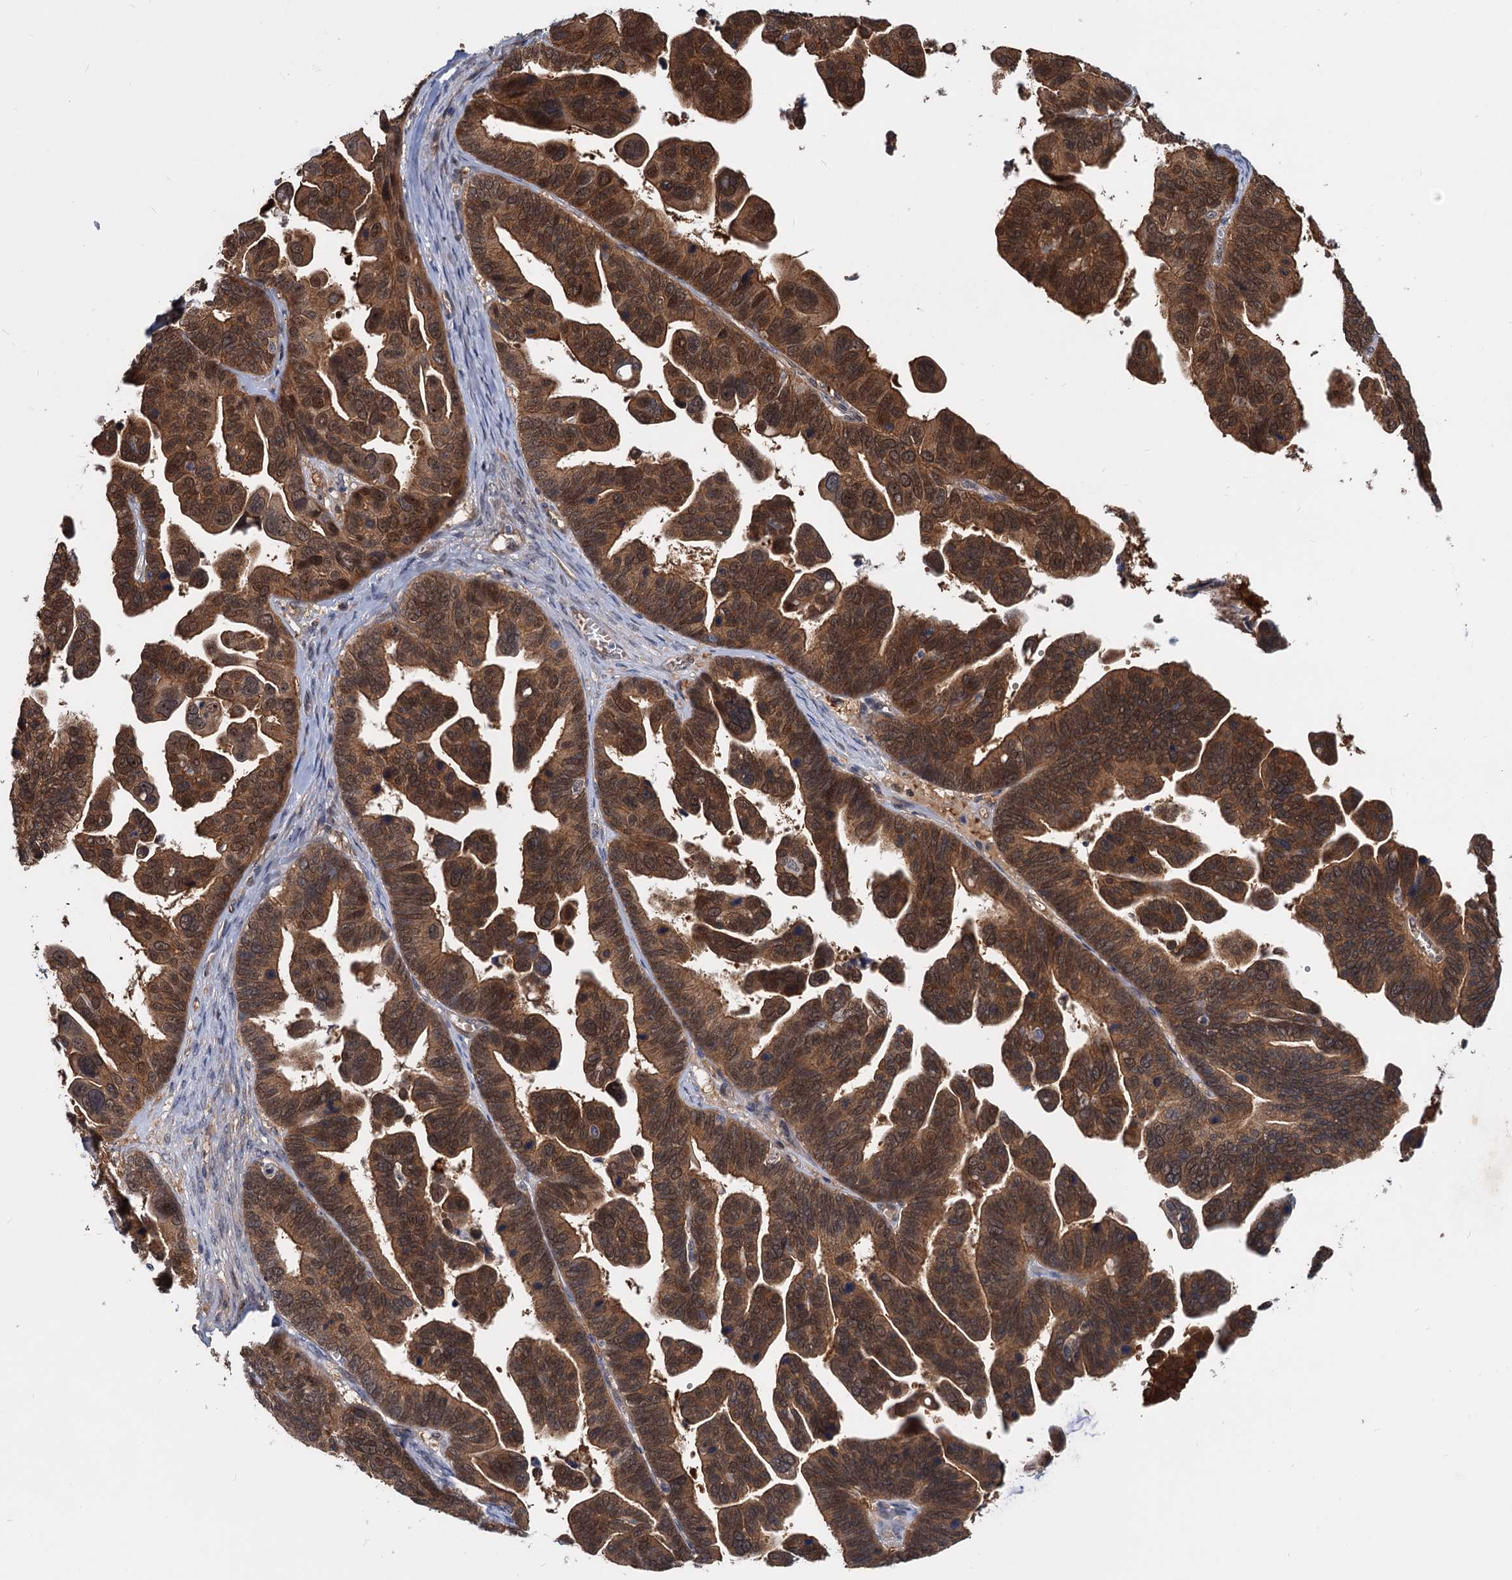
{"staining": {"intensity": "strong", "quantity": ">75%", "location": "cytoplasmic/membranous,nuclear"}, "tissue": "ovarian cancer", "cell_type": "Tumor cells", "image_type": "cancer", "snomed": [{"axis": "morphology", "description": "Cystadenocarcinoma, serous, NOS"}, {"axis": "topography", "description": "Ovary"}], "caption": "Ovarian serous cystadenocarcinoma was stained to show a protein in brown. There is high levels of strong cytoplasmic/membranous and nuclear positivity in approximately >75% of tumor cells.", "gene": "SNX15", "patient": {"sex": "female", "age": 56}}